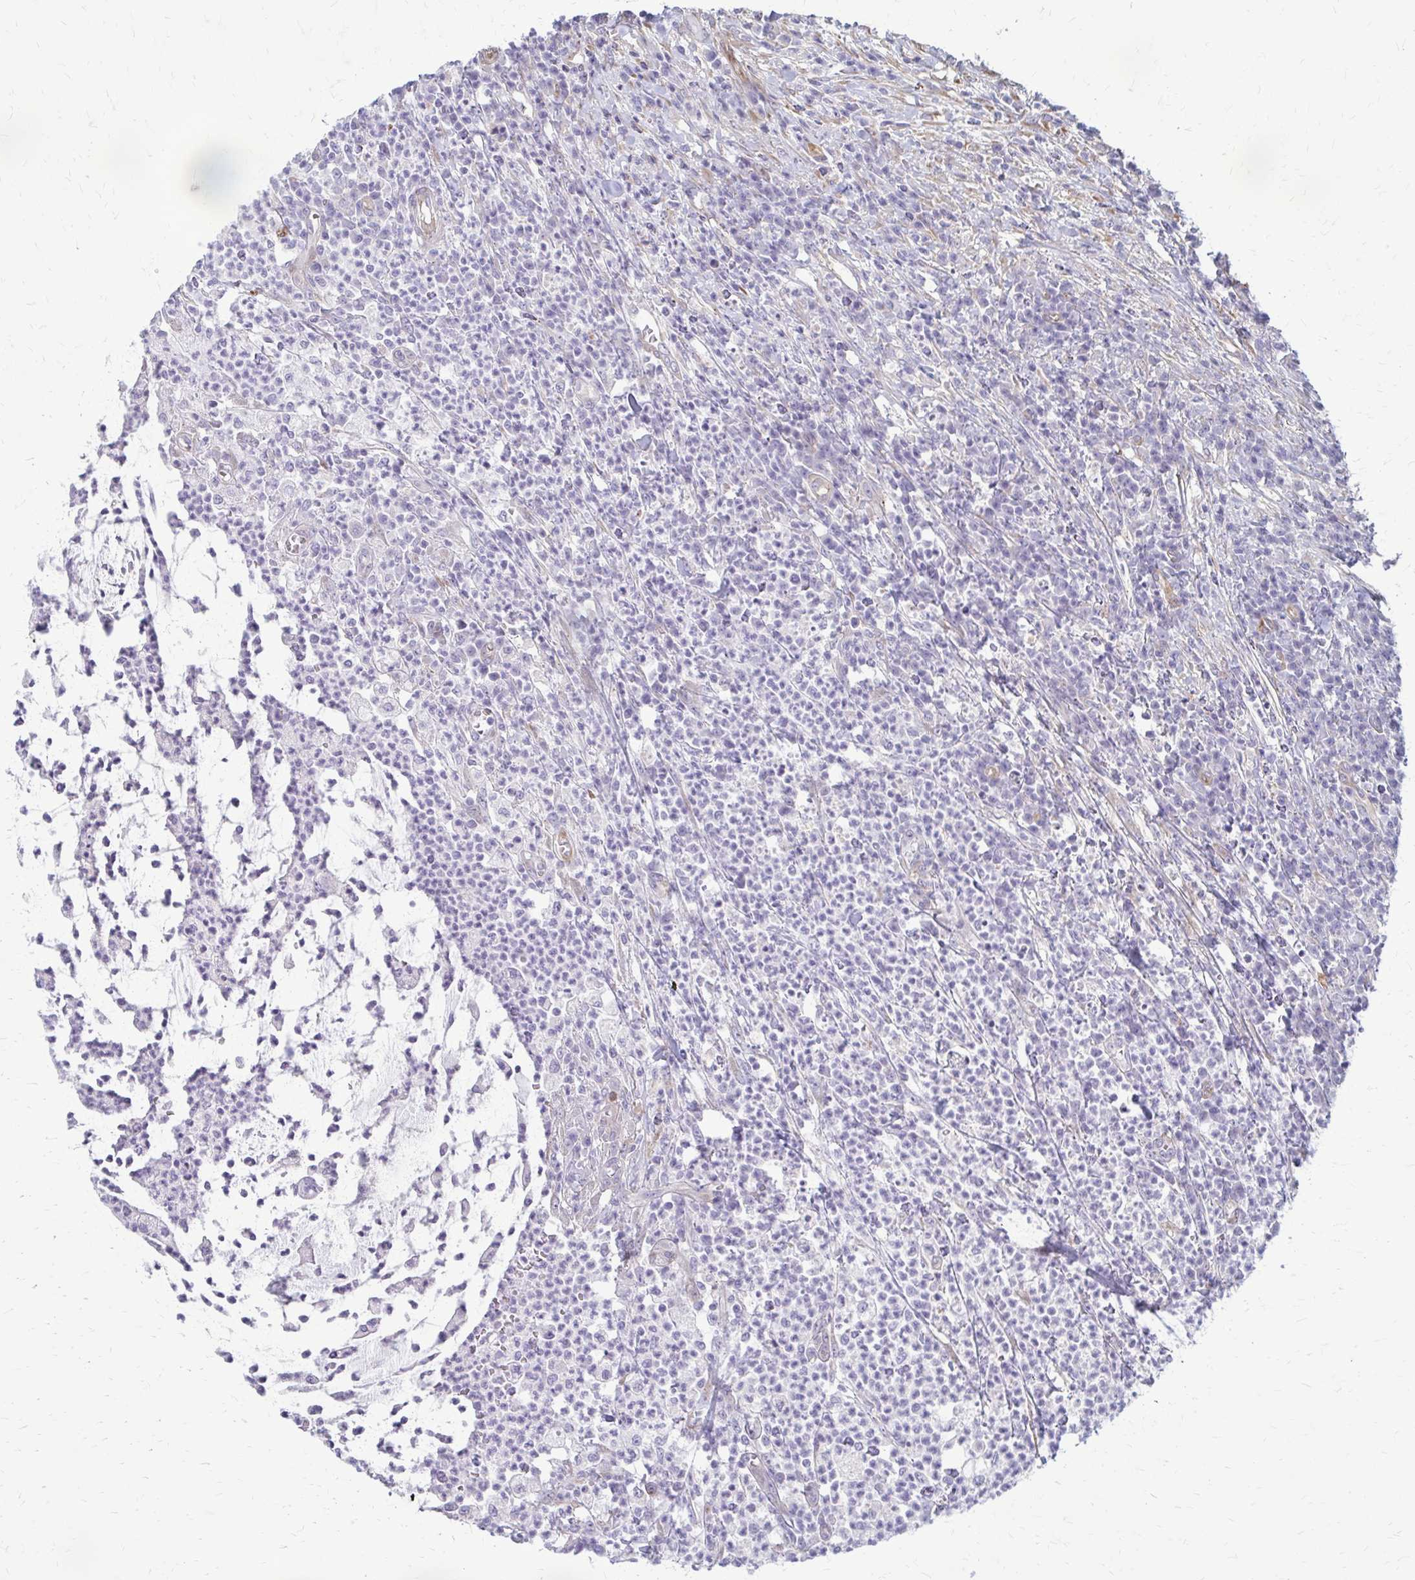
{"staining": {"intensity": "negative", "quantity": "none", "location": "none"}, "tissue": "colorectal cancer", "cell_type": "Tumor cells", "image_type": "cancer", "snomed": [{"axis": "morphology", "description": "Adenocarcinoma, NOS"}, {"axis": "topography", "description": "Colon"}], "caption": "A micrograph of colorectal adenocarcinoma stained for a protein demonstrates no brown staining in tumor cells.", "gene": "DEPP1", "patient": {"sex": "male", "age": 65}}